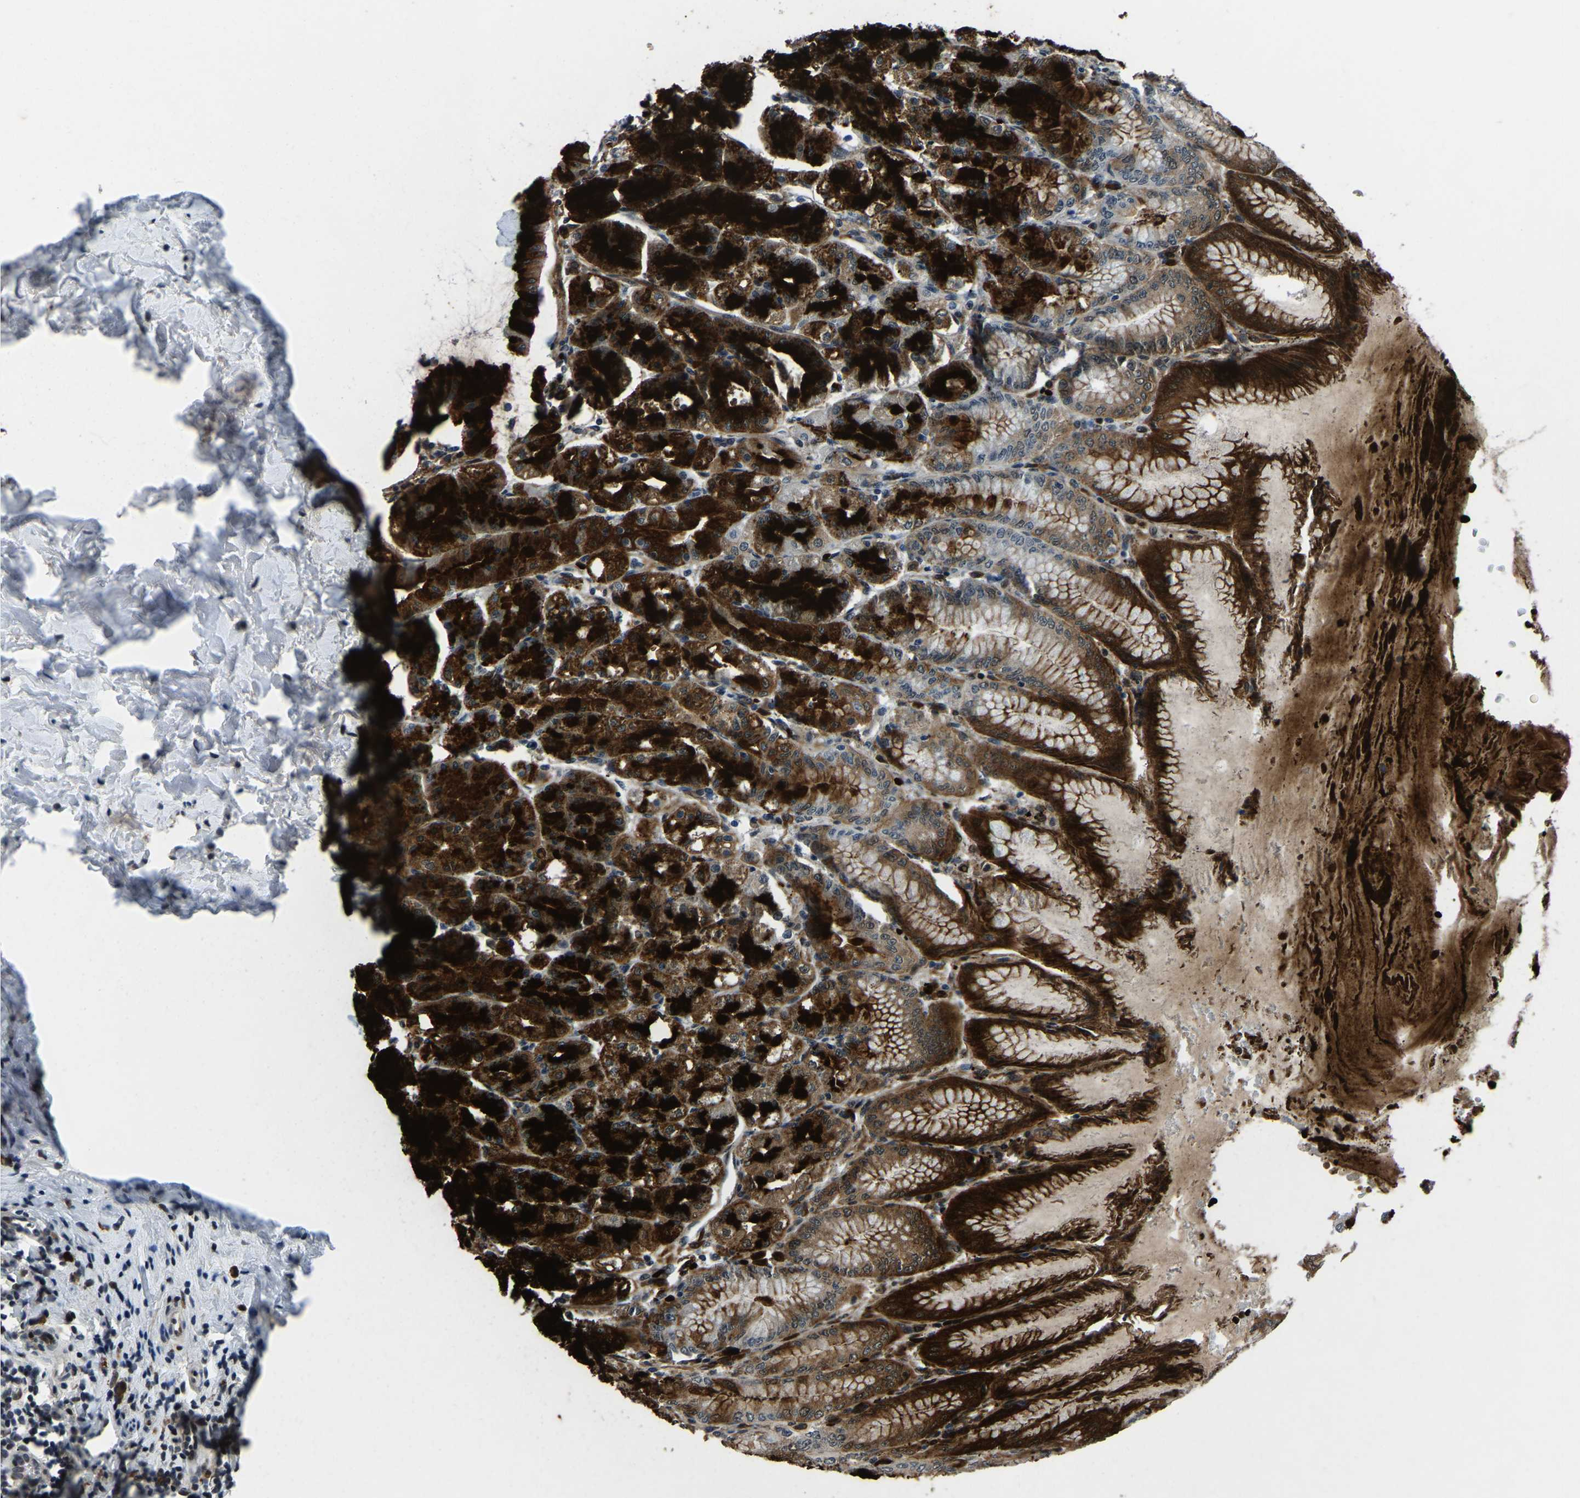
{"staining": {"intensity": "strong", "quantity": ">75%", "location": "cytoplasmic/membranous"}, "tissue": "stomach", "cell_type": "Glandular cells", "image_type": "normal", "snomed": [{"axis": "morphology", "description": "Normal tissue, NOS"}, {"axis": "topography", "description": "Stomach, lower"}], "caption": "This is a micrograph of immunohistochemistry (IHC) staining of unremarkable stomach, which shows strong staining in the cytoplasmic/membranous of glandular cells.", "gene": "ING2", "patient": {"sex": "male", "age": 71}}